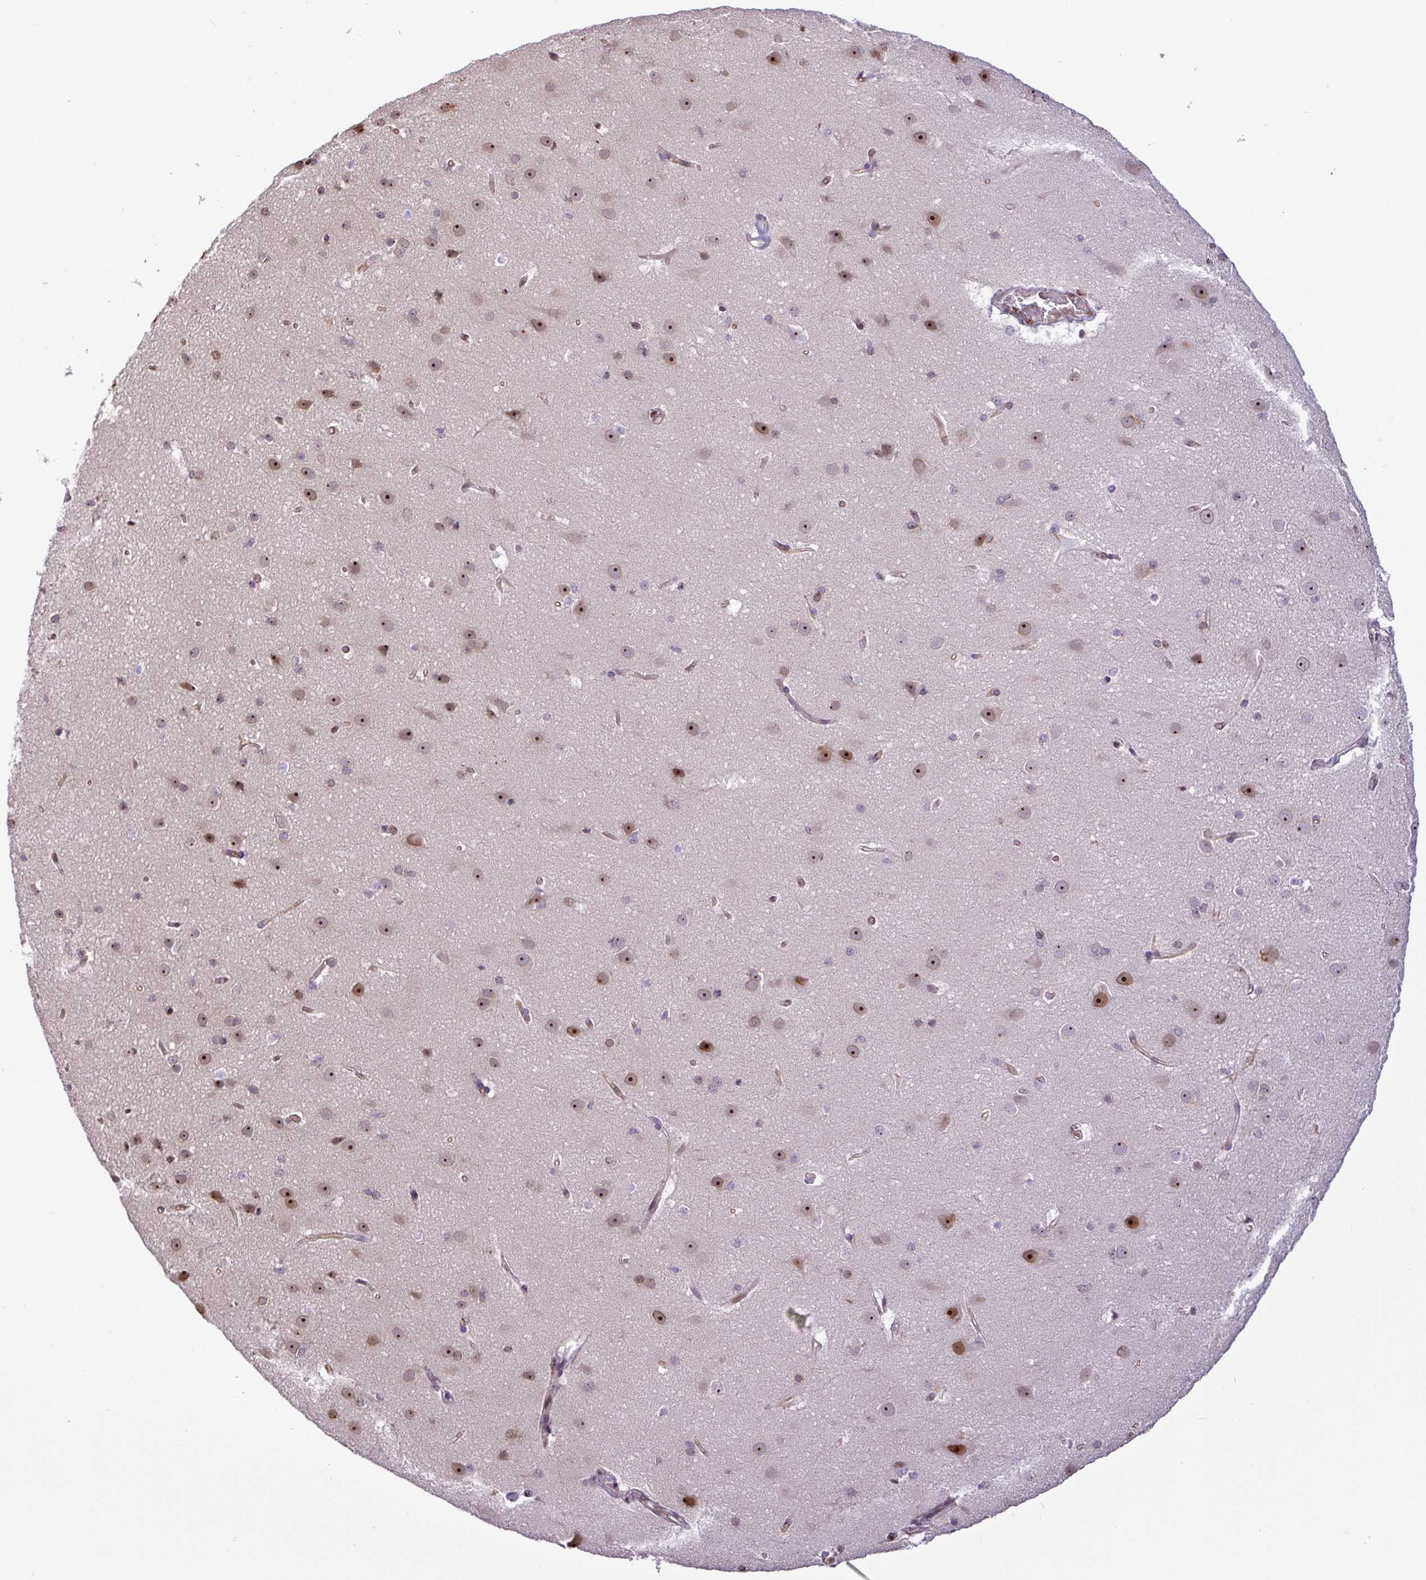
{"staining": {"intensity": "weak", "quantity": ">75%", "location": "nuclear"}, "tissue": "cerebral cortex", "cell_type": "Endothelial cells", "image_type": "normal", "snomed": [{"axis": "morphology", "description": "Normal tissue, NOS"}, {"axis": "topography", "description": "Cerebral cortex"}], "caption": "High-magnification brightfield microscopy of normal cerebral cortex stained with DAB (3,3'-diaminobenzidine) (brown) and counterstained with hematoxylin (blue). endothelial cells exhibit weak nuclear staining is seen in about>75% of cells. (Stains: DAB (3,3'-diaminobenzidine) in brown, nuclei in blue, Microscopy: brightfield microscopy at high magnification).", "gene": "RRN3", "patient": {"sex": "male", "age": 37}}